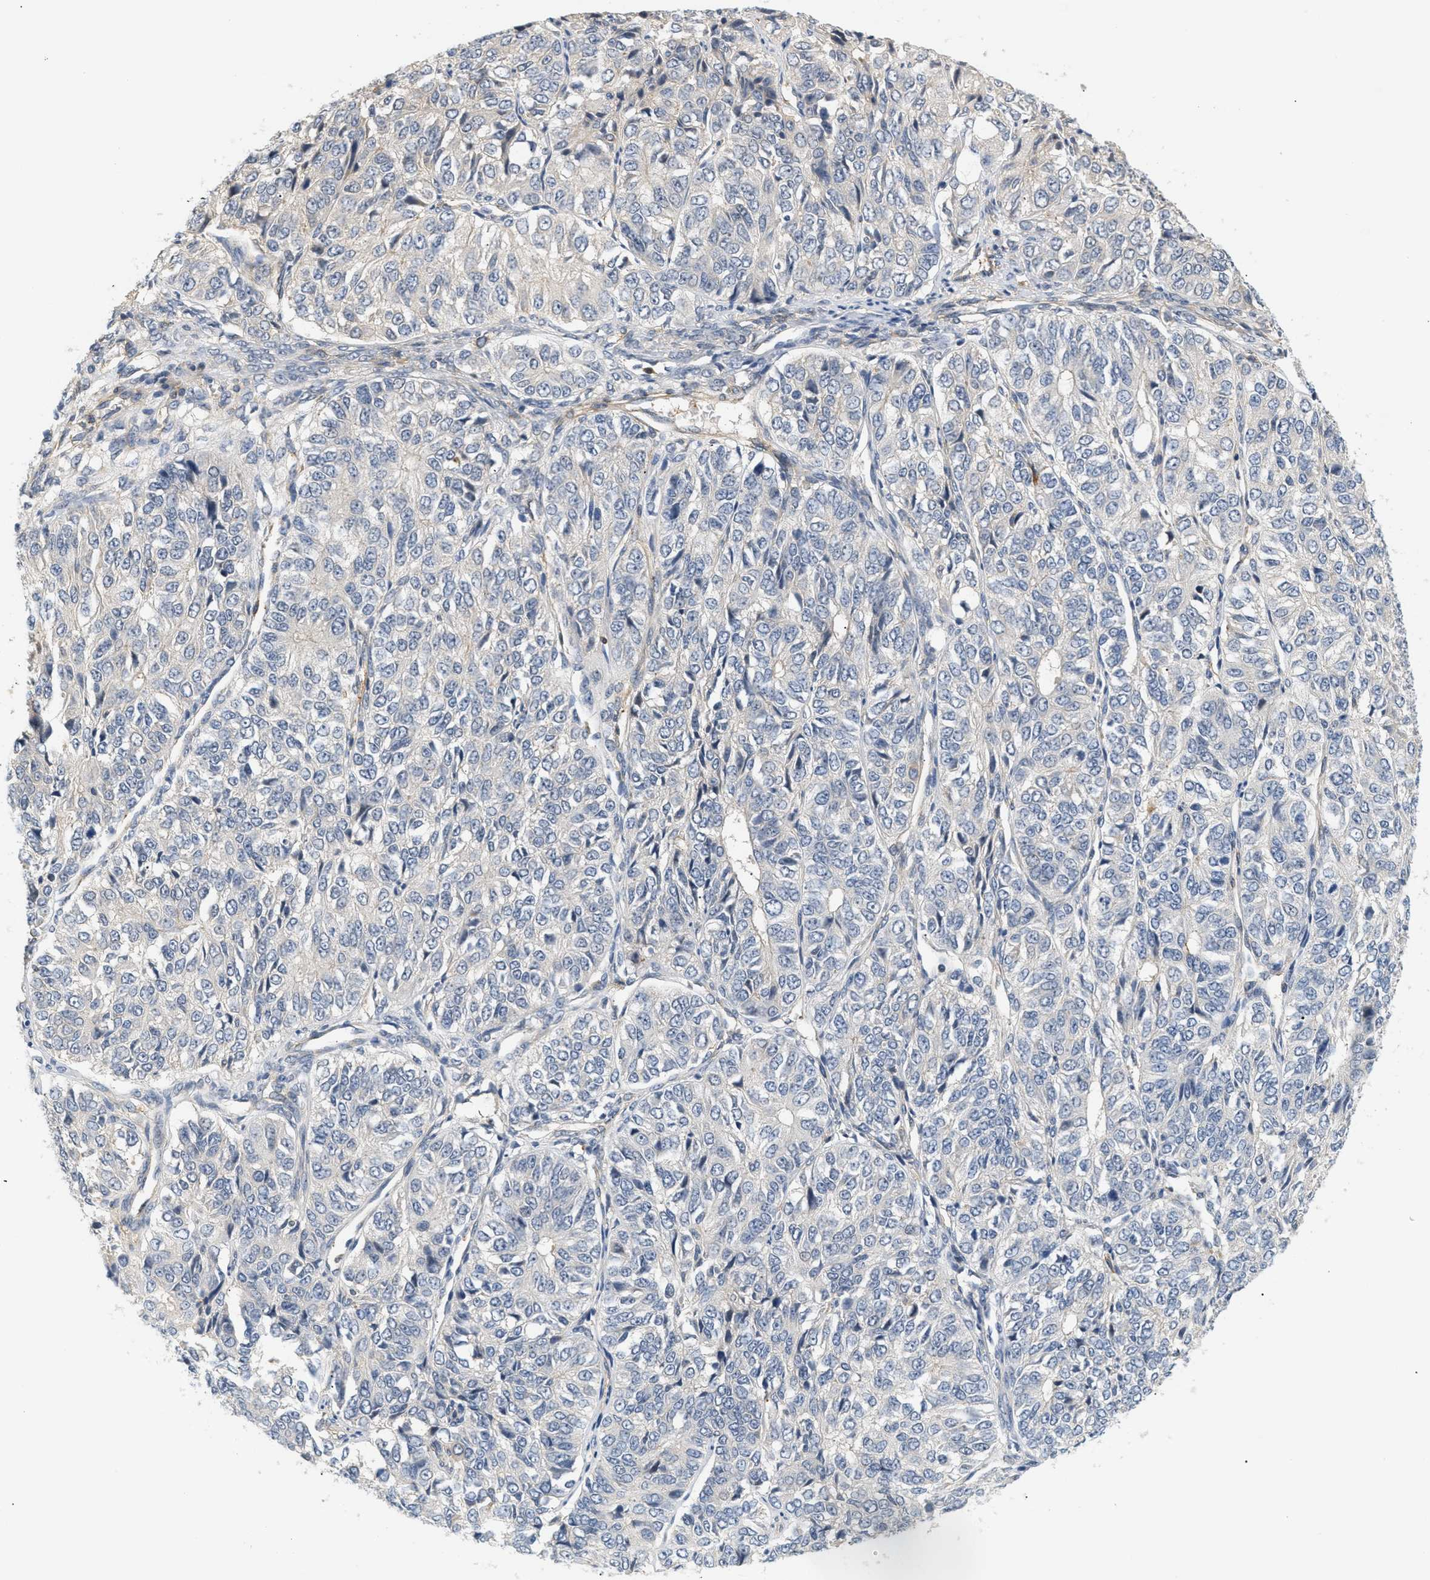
{"staining": {"intensity": "negative", "quantity": "none", "location": "none"}, "tissue": "ovarian cancer", "cell_type": "Tumor cells", "image_type": "cancer", "snomed": [{"axis": "morphology", "description": "Carcinoma, endometroid"}, {"axis": "topography", "description": "Ovary"}], "caption": "Tumor cells show no significant staining in endometroid carcinoma (ovarian). Nuclei are stained in blue.", "gene": "CORO2B", "patient": {"sex": "female", "age": 51}}